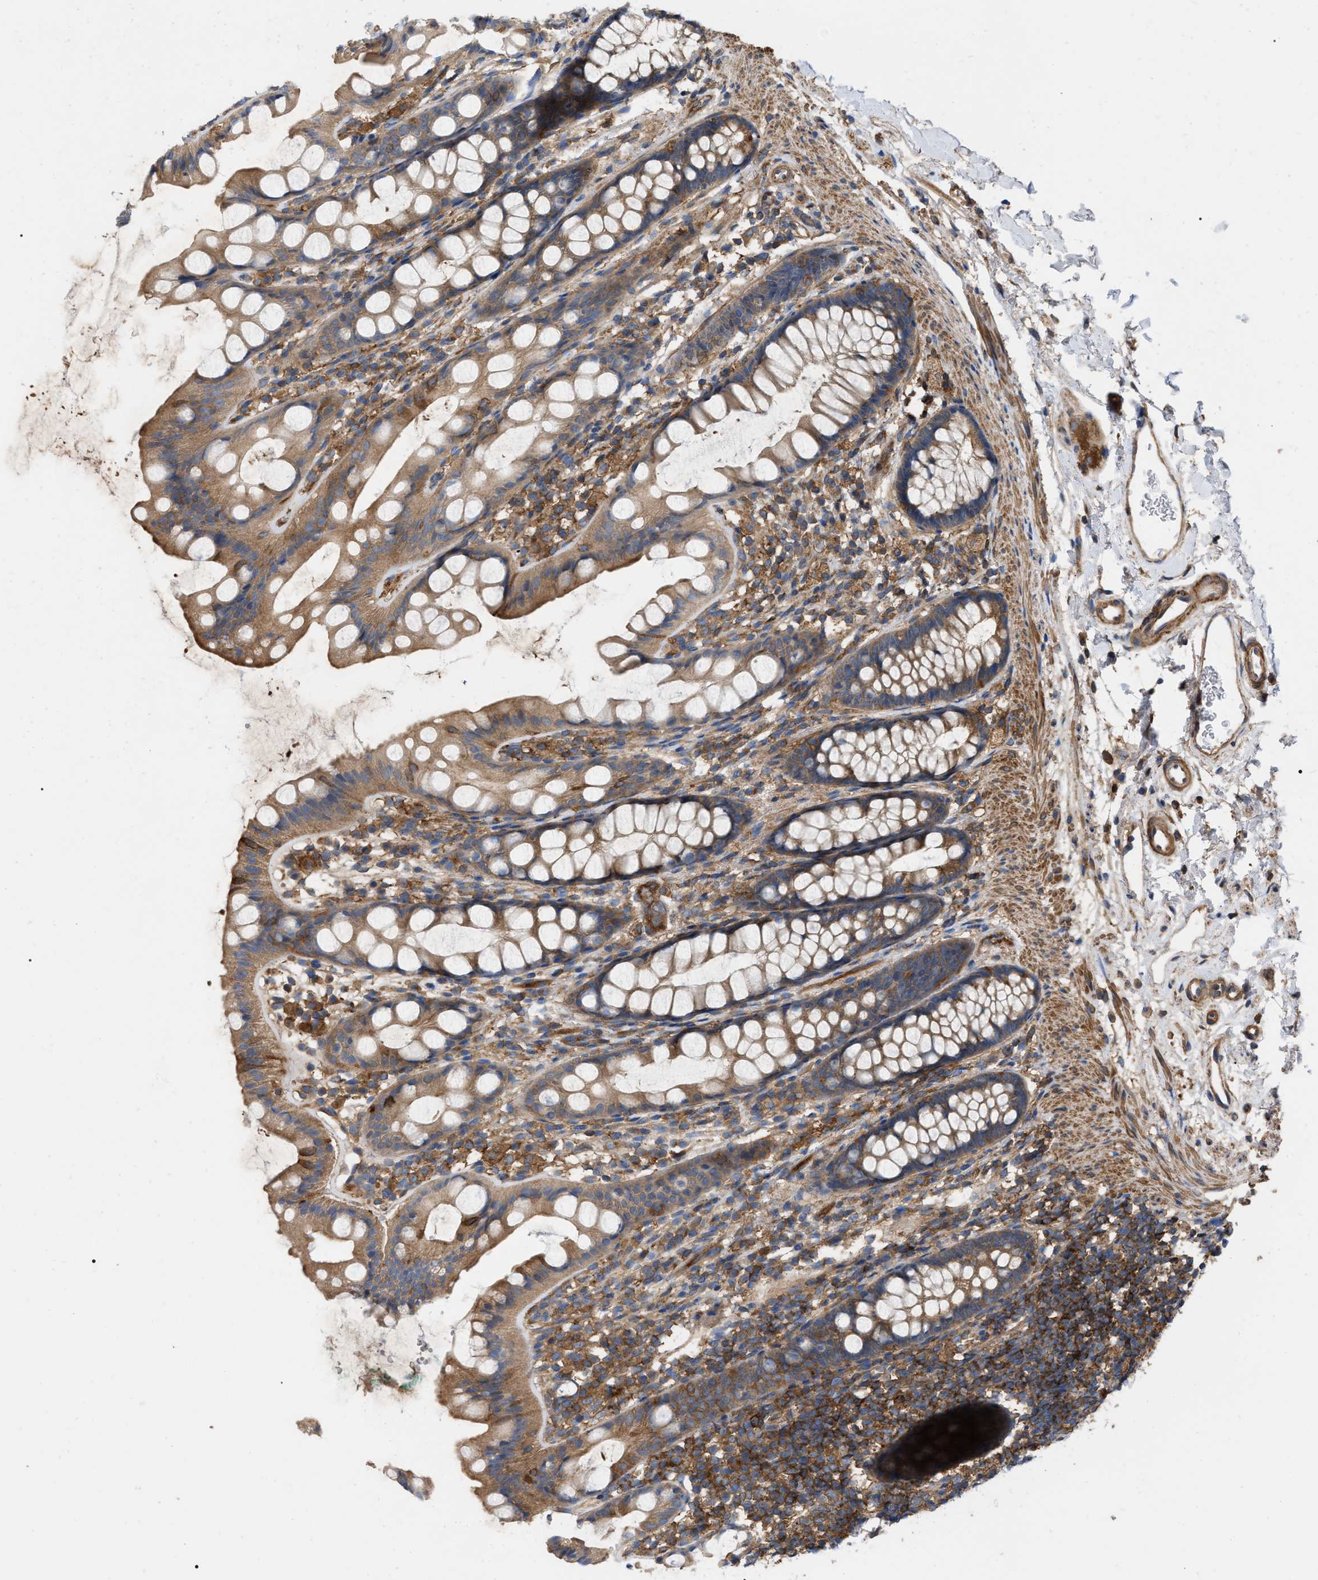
{"staining": {"intensity": "moderate", "quantity": ">75%", "location": "cytoplasmic/membranous"}, "tissue": "rectum", "cell_type": "Glandular cells", "image_type": "normal", "snomed": [{"axis": "morphology", "description": "Normal tissue, NOS"}, {"axis": "topography", "description": "Rectum"}], "caption": "High-magnification brightfield microscopy of benign rectum stained with DAB (brown) and counterstained with hematoxylin (blue). glandular cells exhibit moderate cytoplasmic/membranous positivity is seen in about>75% of cells. (DAB IHC, brown staining for protein, blue staining for nuclei).", "gene": "RABEP1", "patient": {"sex": "female", "age": 66}}